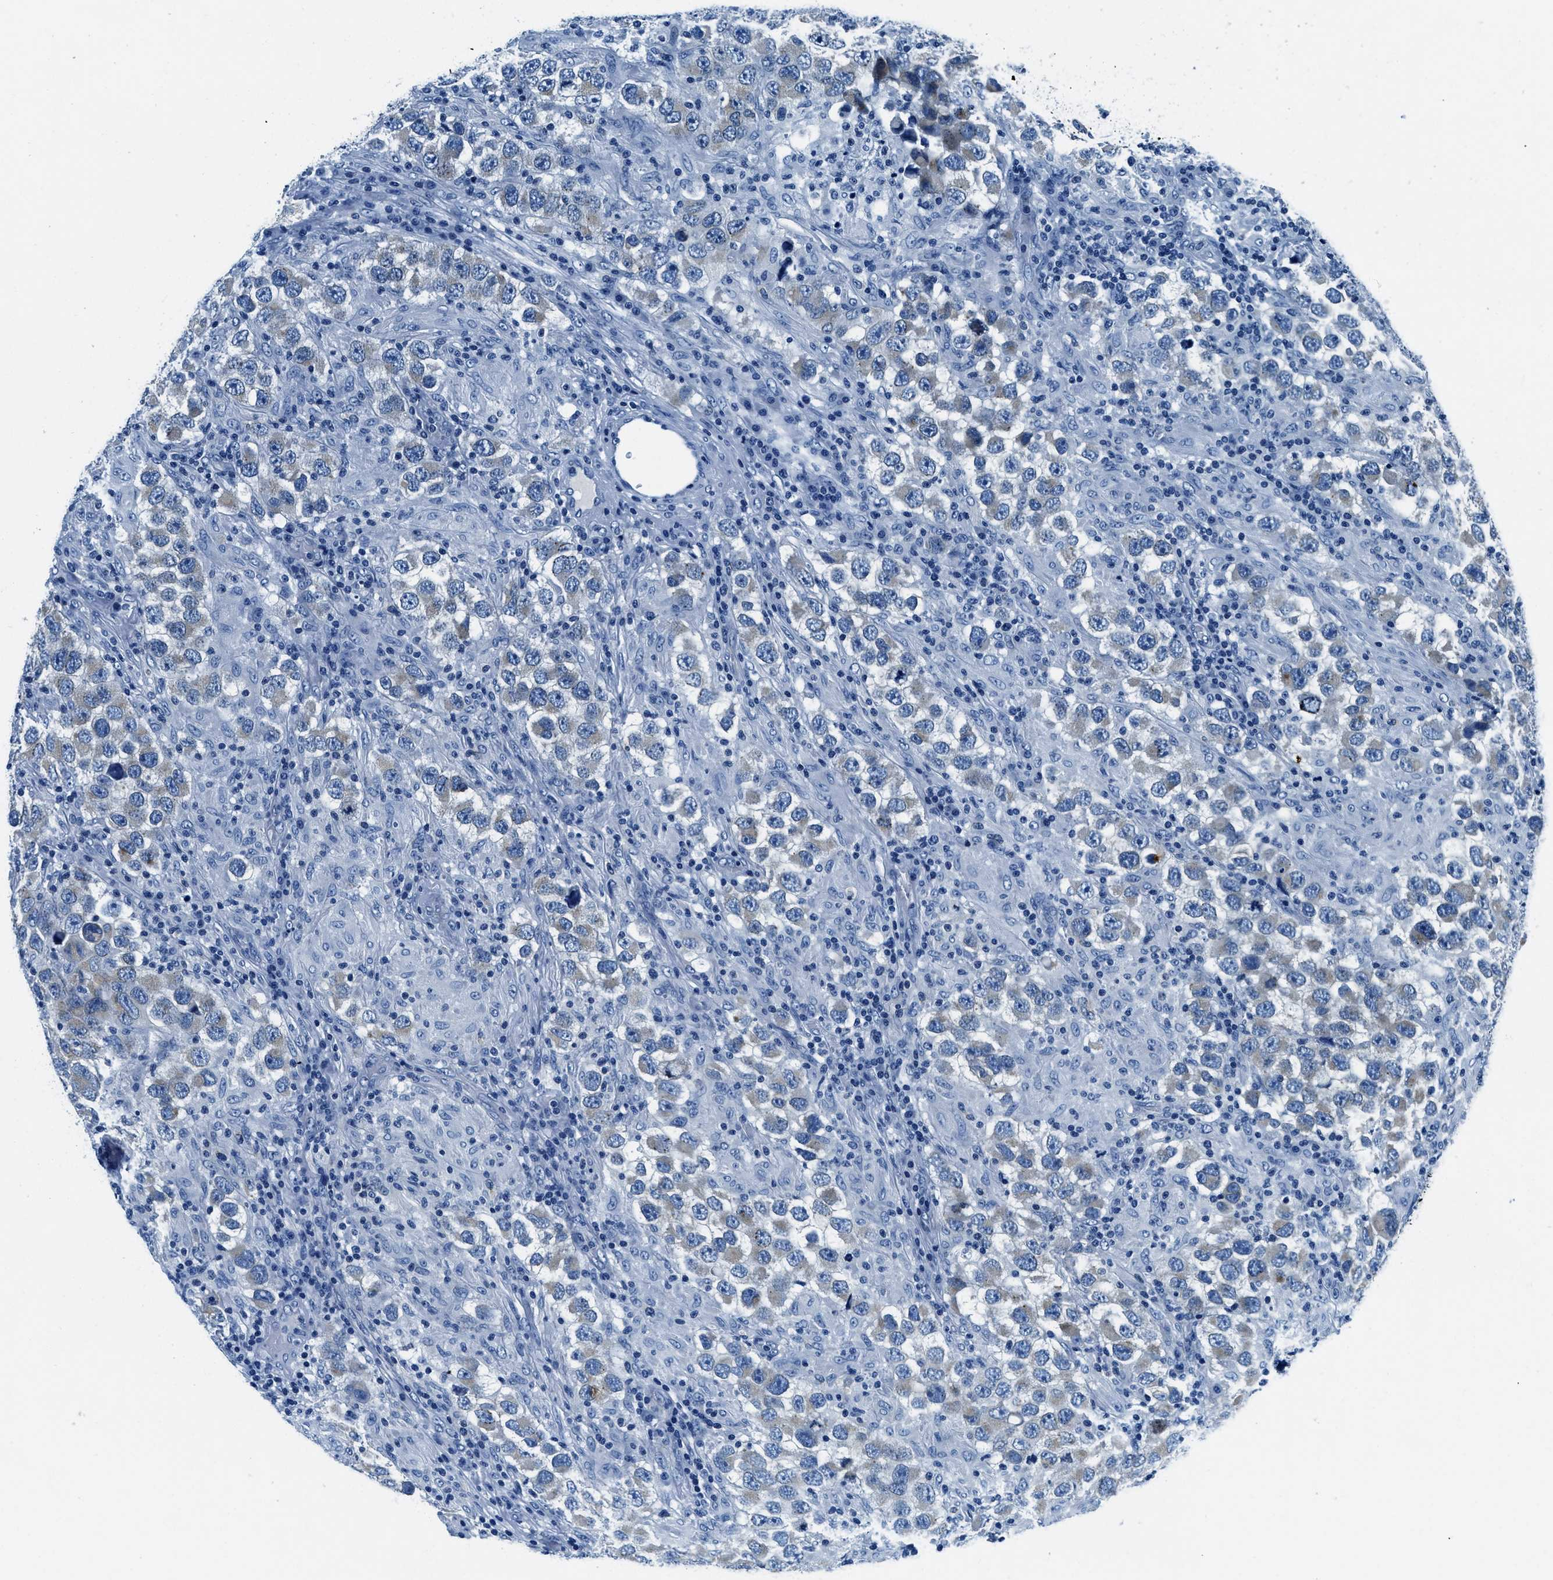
{"staining": {"intensity": "weak", "quantity": "<25%", "location": "cytoplasmic/membranous"}, "tissue": "testis cancer", "cell_type": "Tumor cells", "image_type": "cancer", "snomed": [{"axis": "morphology", "description": "Carcinoma, Embryonal, NOS"}, {"axis": "topography", "description": "Testis"}], "caption": "Immunohistochemical staining of testis cancer (embryonal carcinoma) demonstrates no significant expression in tumor cells.", "gene": "UBAC2", "patient": {"sex": "male", "age": 21}}